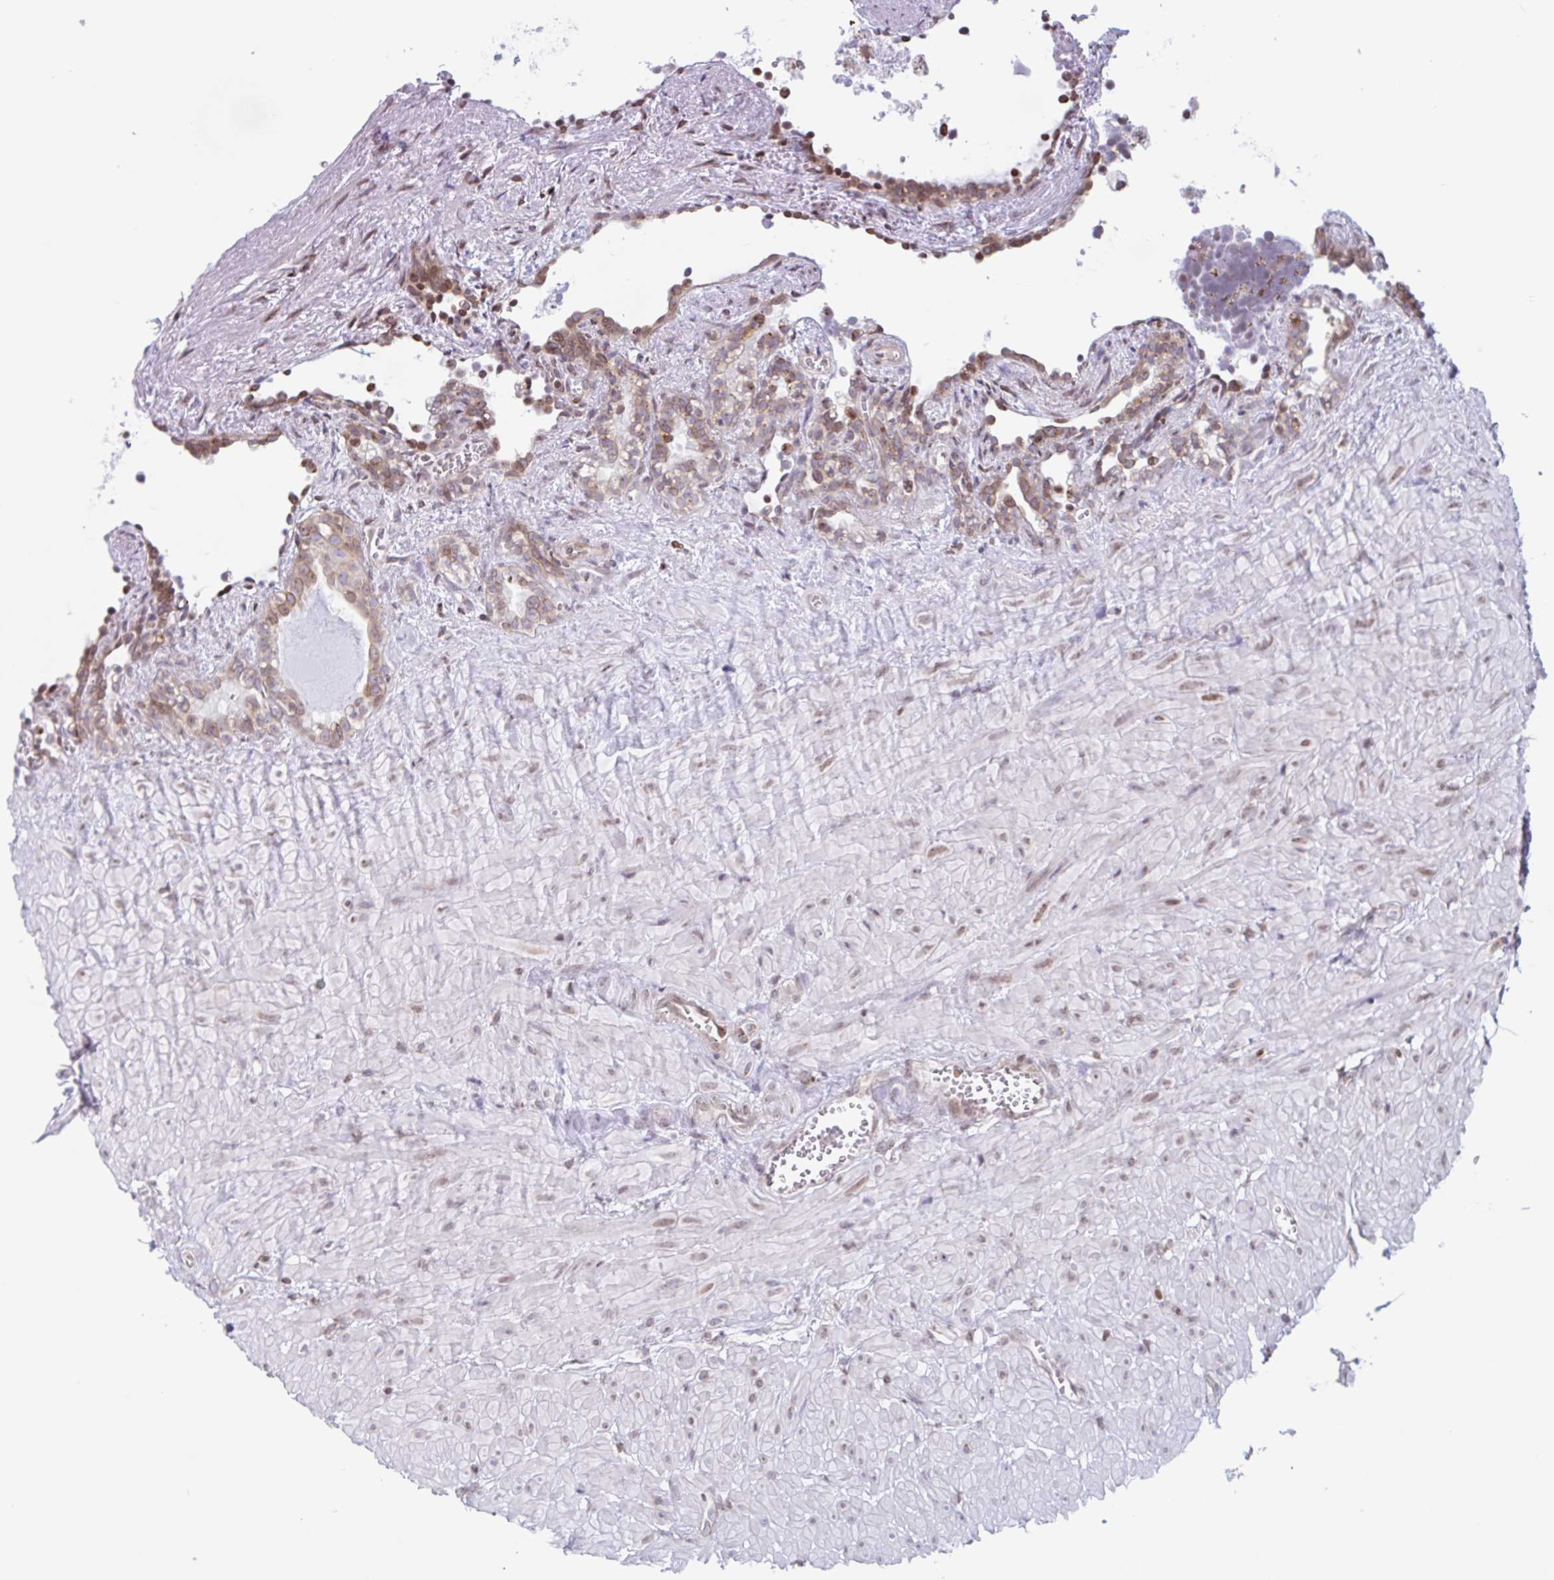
{"staining": {"intensity": "moderate", "quantity": ">75%", "location": "nuclear"}, "tissue": "seminal vesicle", "cell_type": "Glandular cells", "image_type": "normal", "snomed": [{"axis": "morphology", "description": "Normal tissue, NOS"}, {"axis": "topography", "description": "Seminal veicle"}], "caption": "DAB immunohistochemical staining of unremarkable human seminal vesicle displays moderate nuclear protein positivity in approximately >75% of glandular cells.", "gene": "NOL6", "patient": {"sex": "male", "age": 76}}